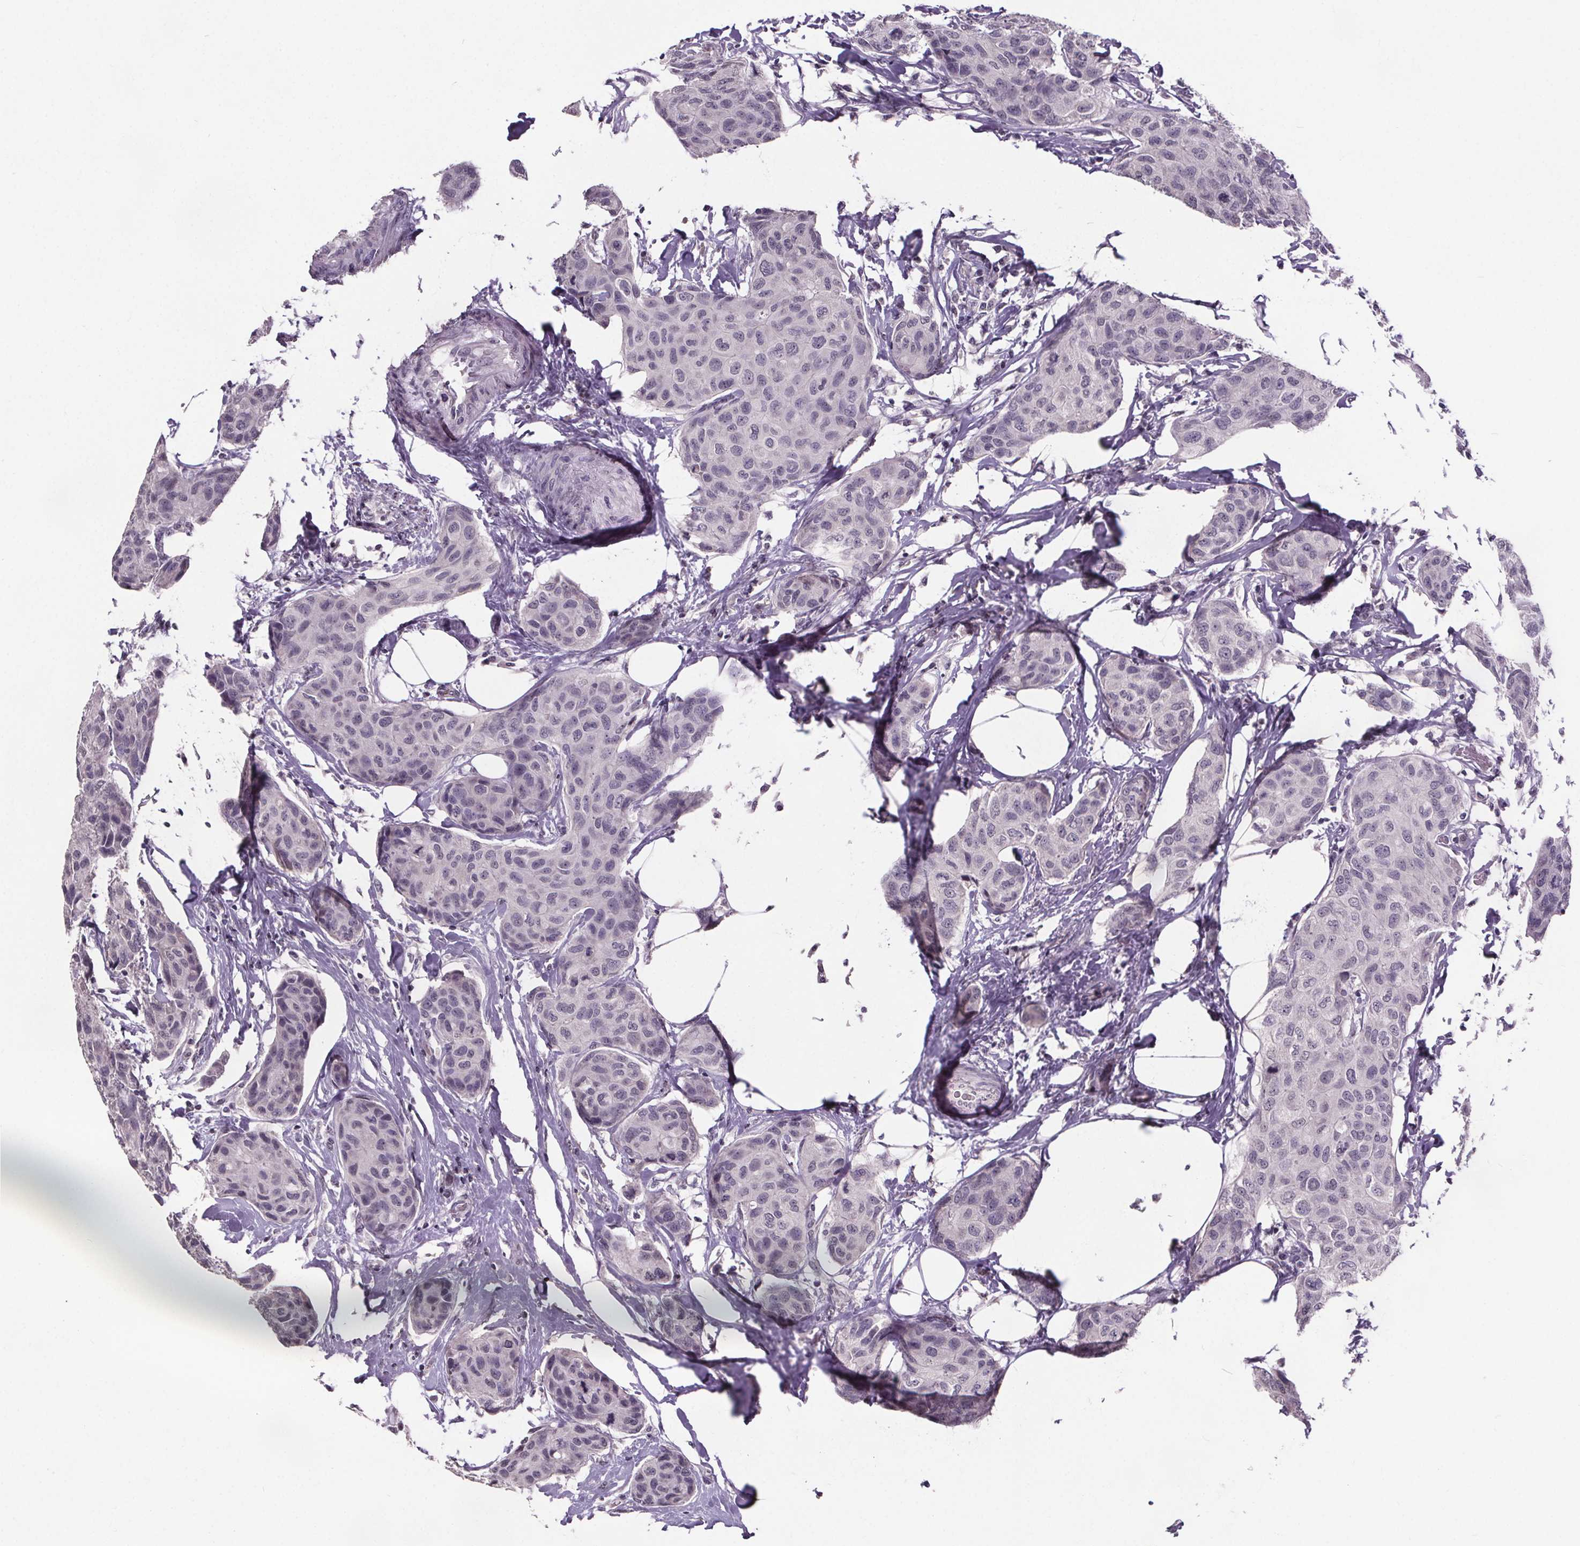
{"staining": {"intensity": "negative", "quantity": "none", "location": "none"}, "tissue": "breast cancer", "cell_type": "Tumor cells", "image_type": "cancer", "snomed": [{"axis": "morphology", "description": "Duct carcinoma"}, {"axis": "topography", "description": "Breast"}], "caption": "High power microscopy micrograph of an immunohistochemistry photomicrograph of breast infiltrating ductal carcinoma, revealing no significant staining in tumor cells.", "gene": "NKX6-1", "patient": {"sex": "female", "age": 80}}